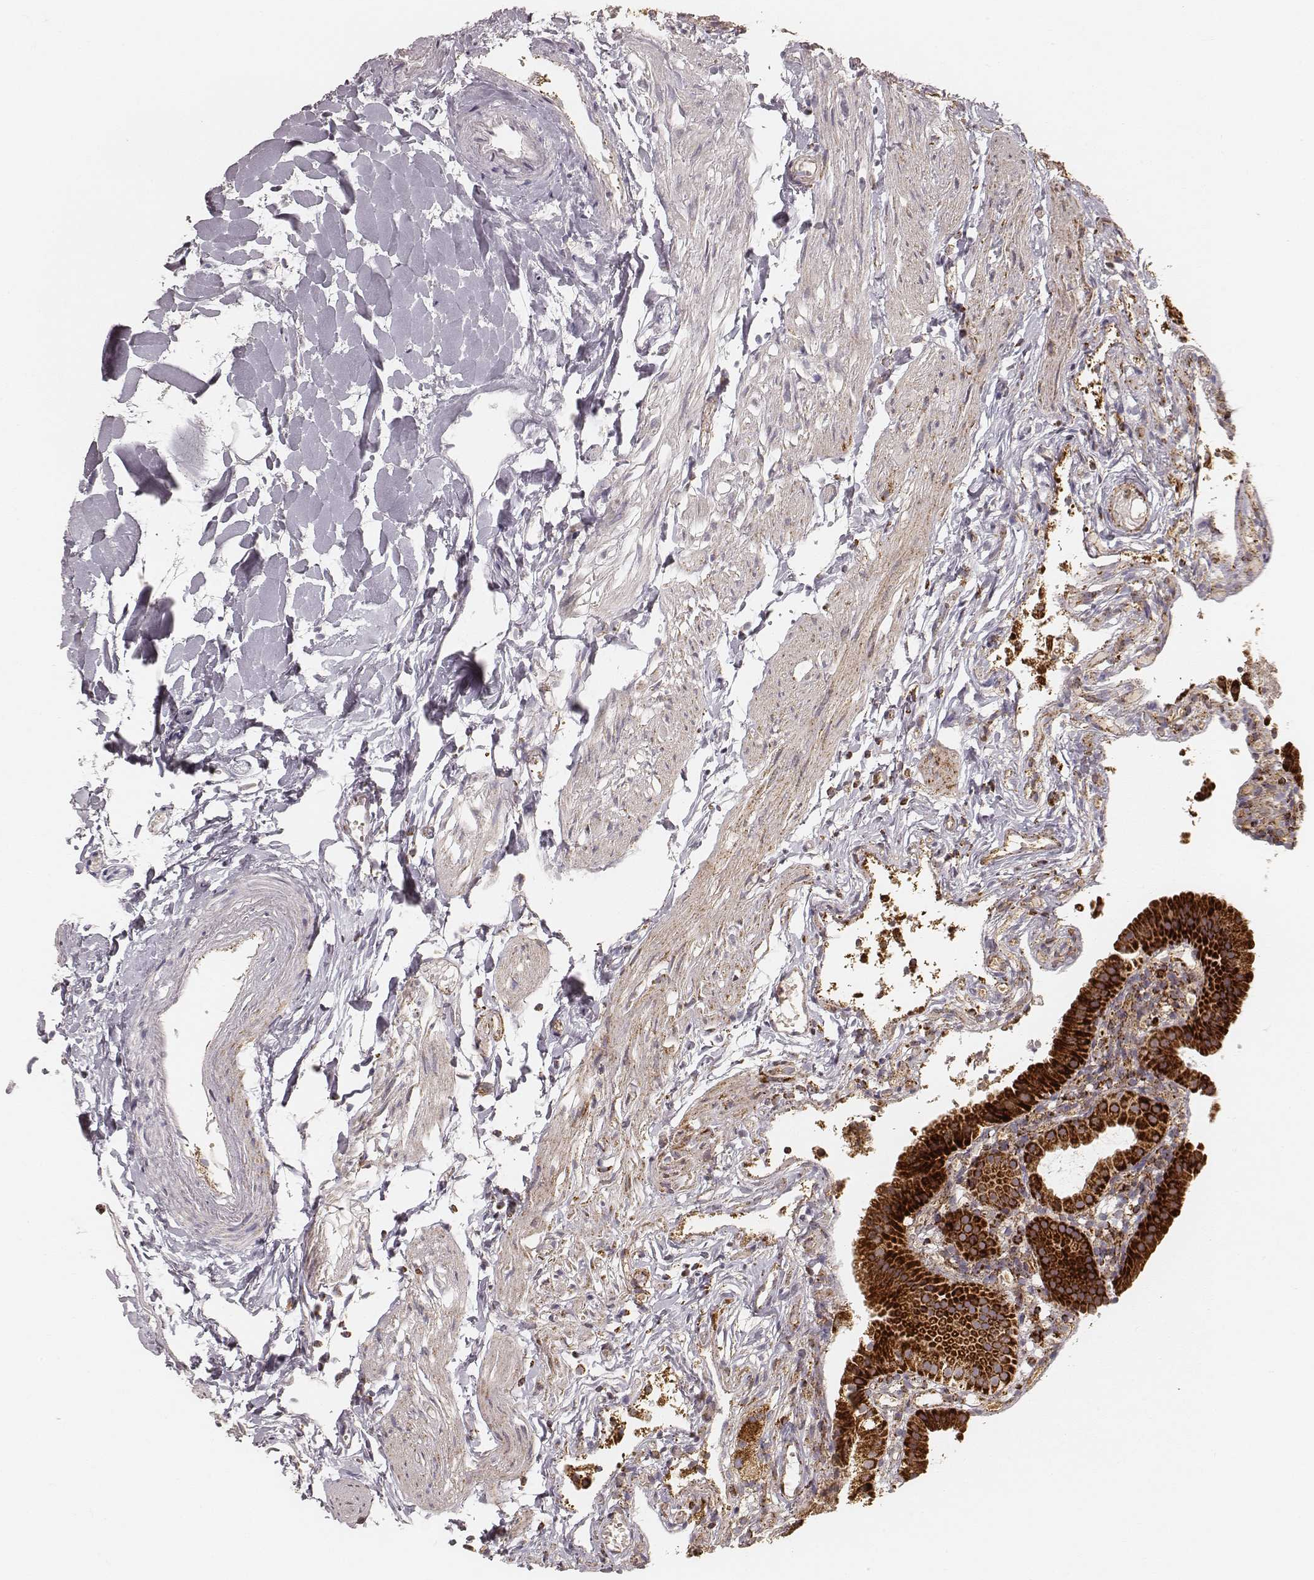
{"staining": {"intensity": "strong", "quantity": ">75%", "location": "cytoplasmic/membranous"}, "tissue": "gallbladder", "cell_type": "Glandular cells", "image_type": "normal", "snomed": [{"axis": "morphology", "description": "Normal tissue, NOS"}, {"axis": "topography", "description": "Gallbladder"}], "caption": "This is a micrograph of immunohistochemistry staining of unremarkable gallbladder, which shows strong expression in the cytoplasmic/membranous of glandular cells.", "gene": "CS", "patient": {"sex": "female", "age": 47}}